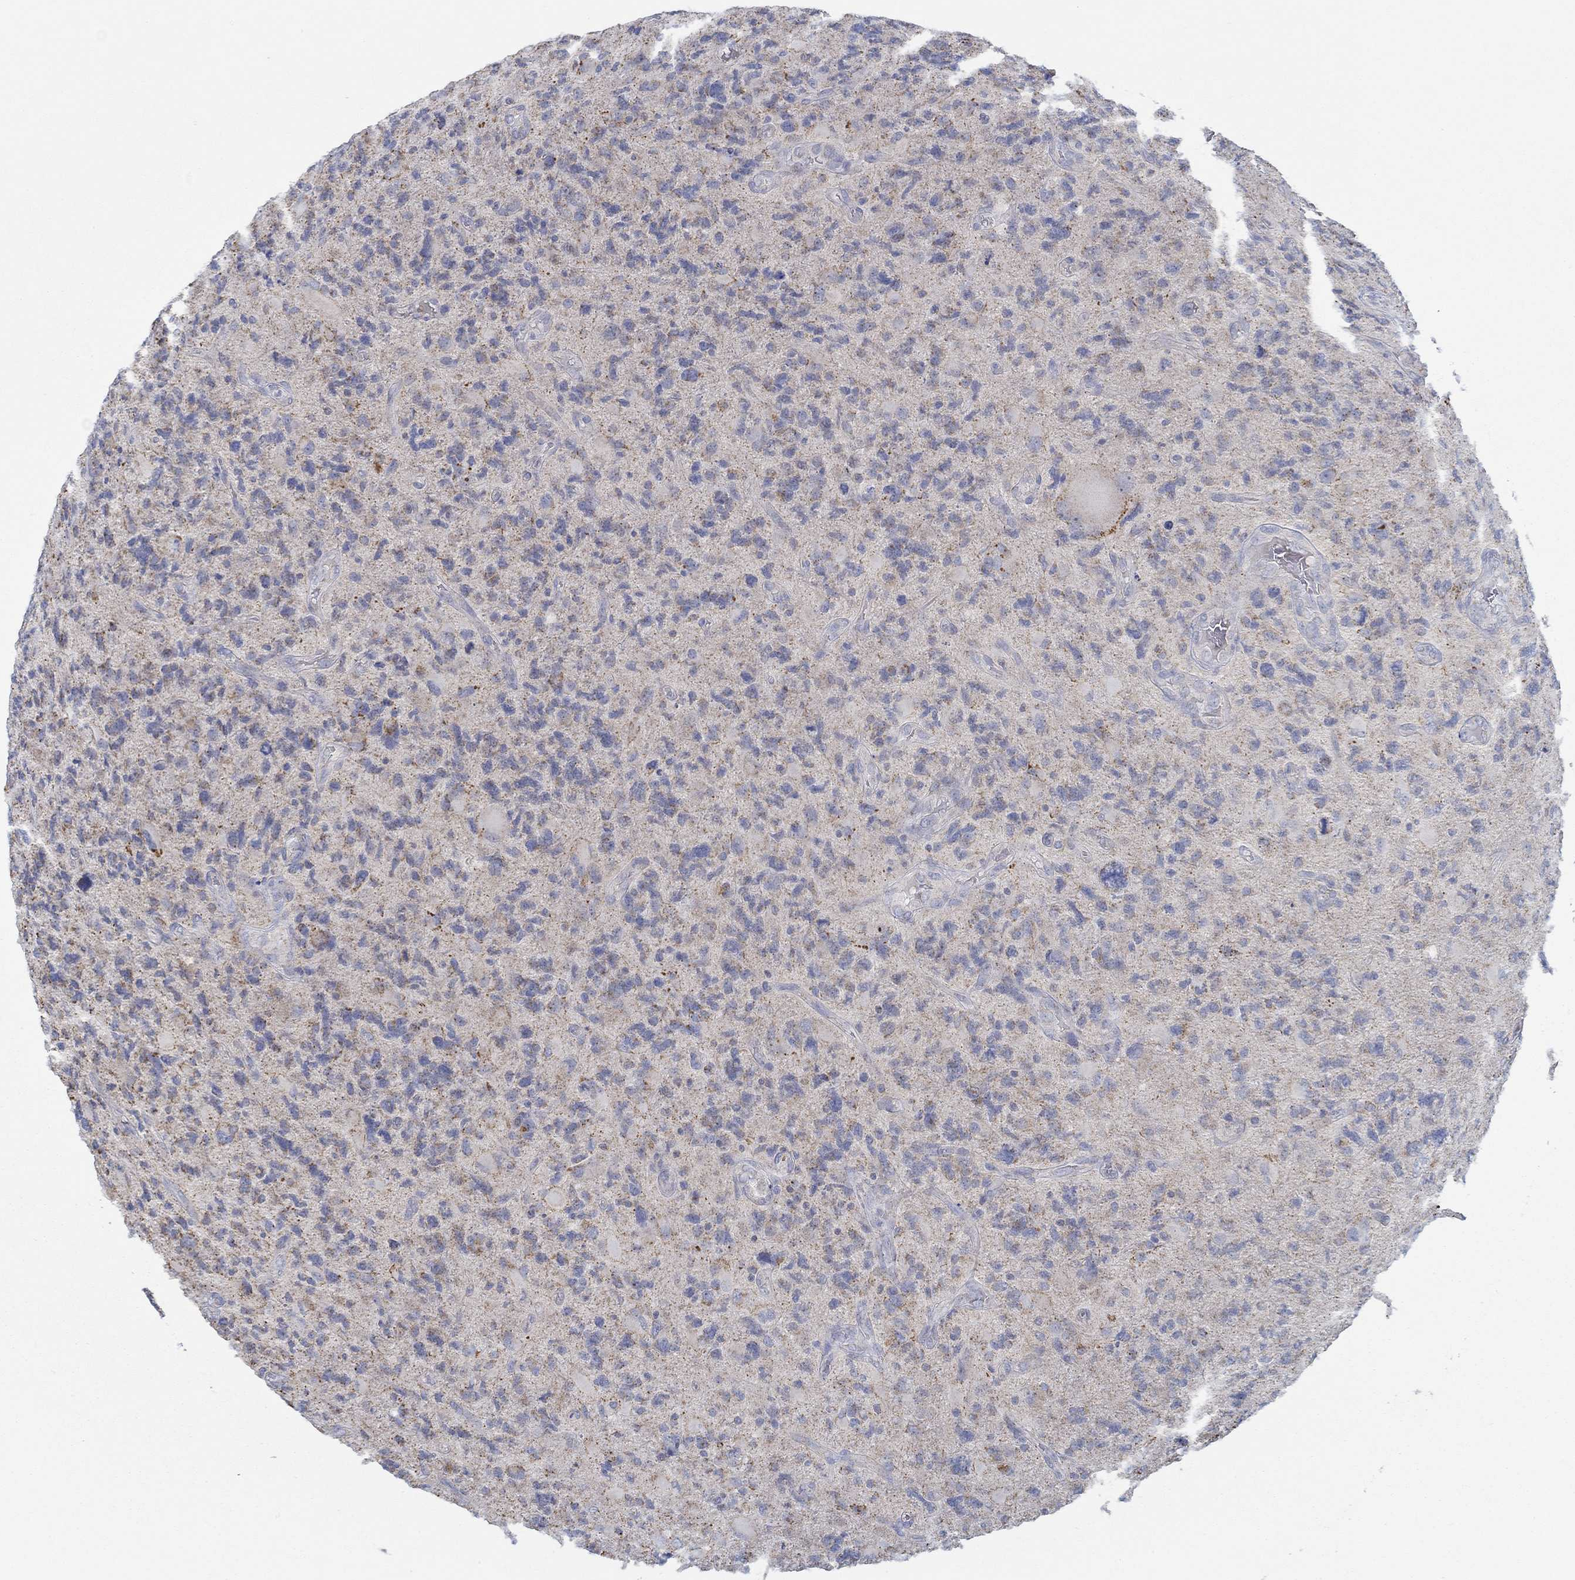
{"staining": {"intensity": "moderate", "quantity": "<25%", "location": "cytoplasmic/membranous"}, "tissue": "glioma", "cell_type": "Tumor cells", "image_type": "cancer", "snomed": [{"axis": "morphology", "description": "Glioma, malignant, High grade"}, {"axis": "topography", "description": "Cerebral cortex"}], "caption": "Human glioma stained for a protein (brown) displays moderate cytoplasmic/membranous positive expression in about <25% of tumor cells.", "gene": "GLOD5", "patient": {"sex": "male", "age": 70}}